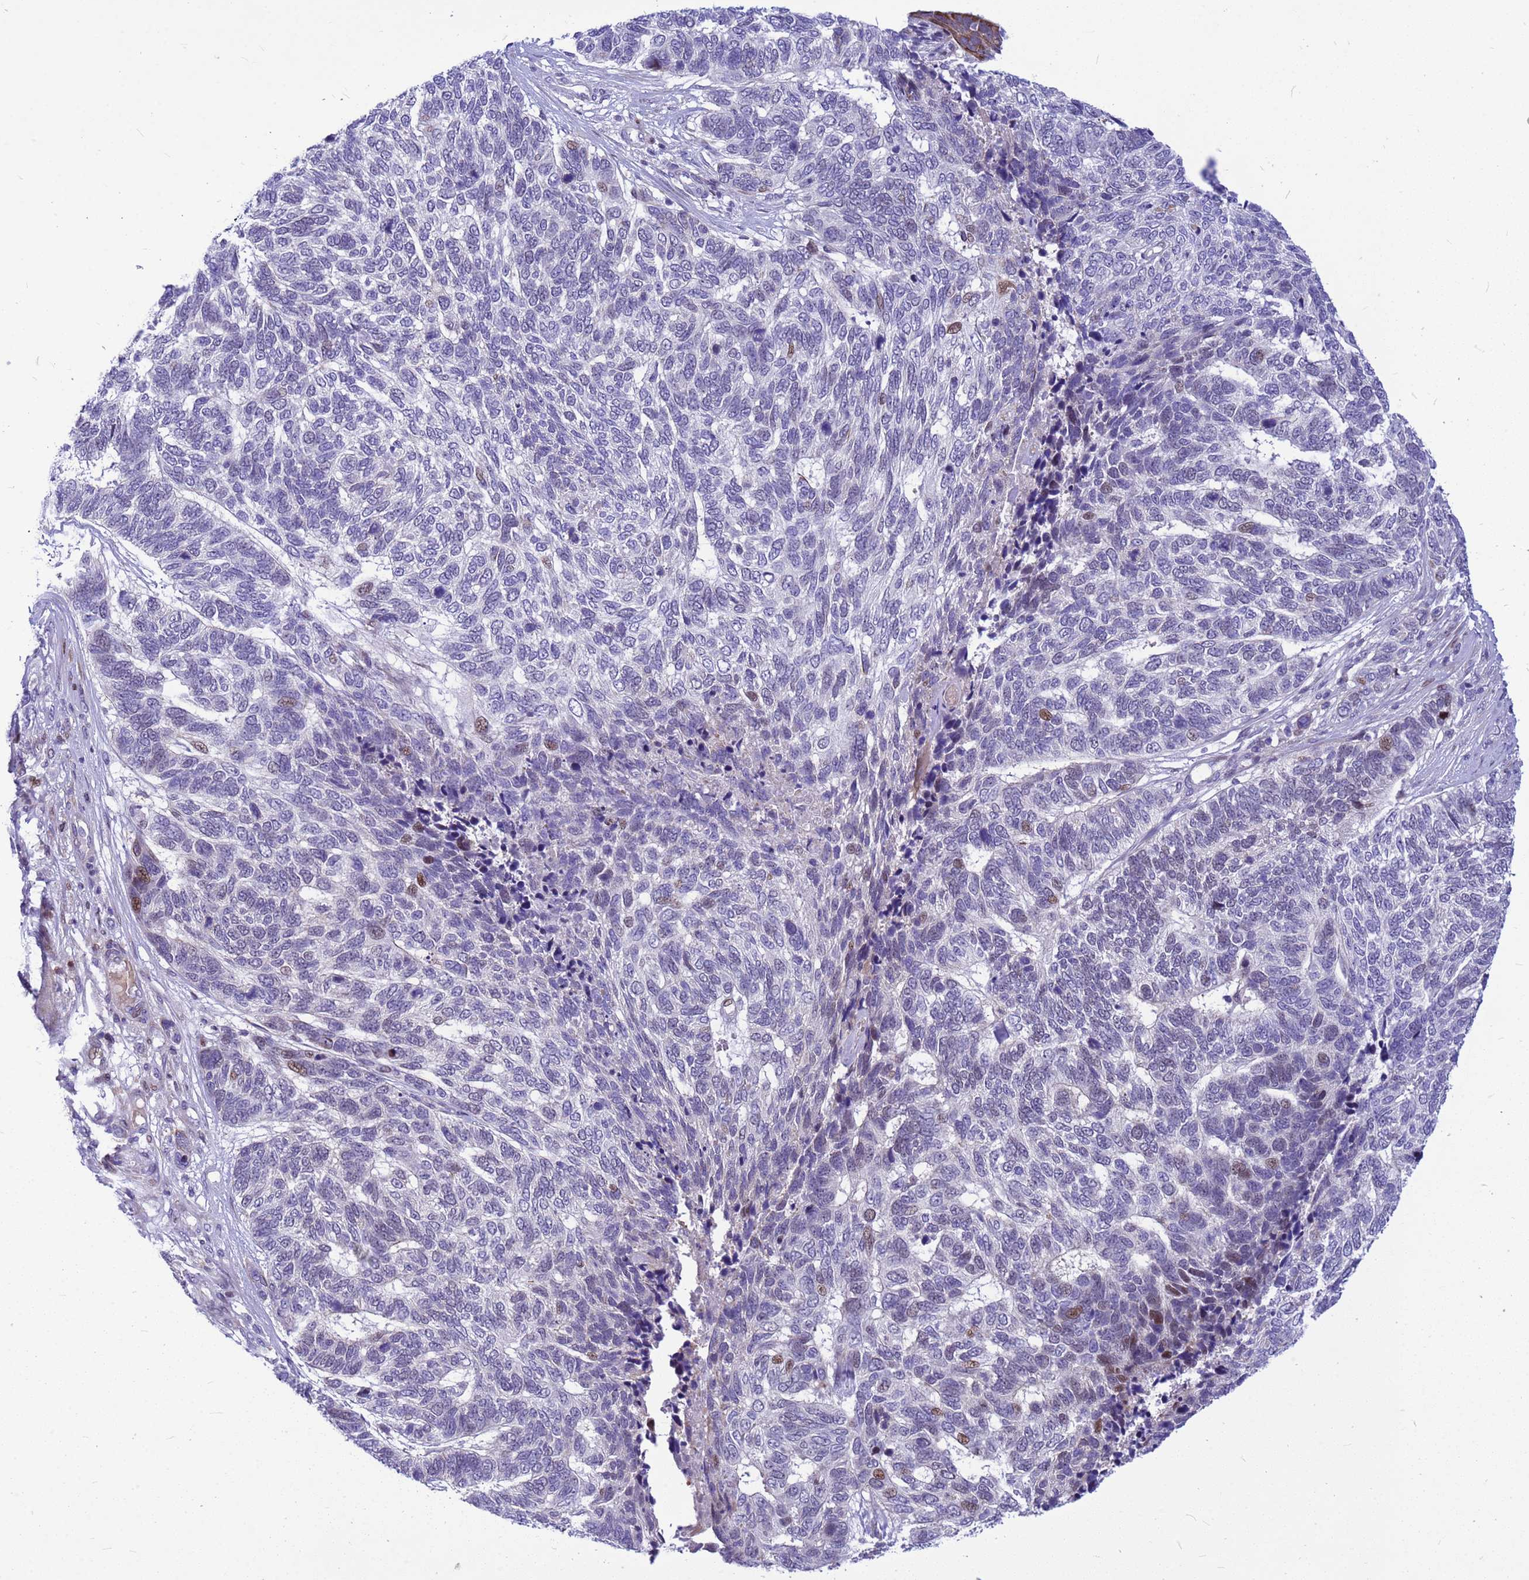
{"staining": {"intensity": "moderate", "quantity": "<25%", "location": "nuclear"}, "tissue": "skin cancer", "cell_type": "Tumor cells", "image_type": "cancer", "snomed": [{"axis": "morphology", "description": "Basal cell carcinoma"}, {"axis": "topography", "description": "Skin"}], "caption": "Immunohistochemistry micrograph of human skin cancer stained for a protein (brown), which reveals low levels of moderate nuclear expression in about <25% of tumor cells.", "gene": "ADAMTS7", "patient": {"sex": "female", "age": 65}}